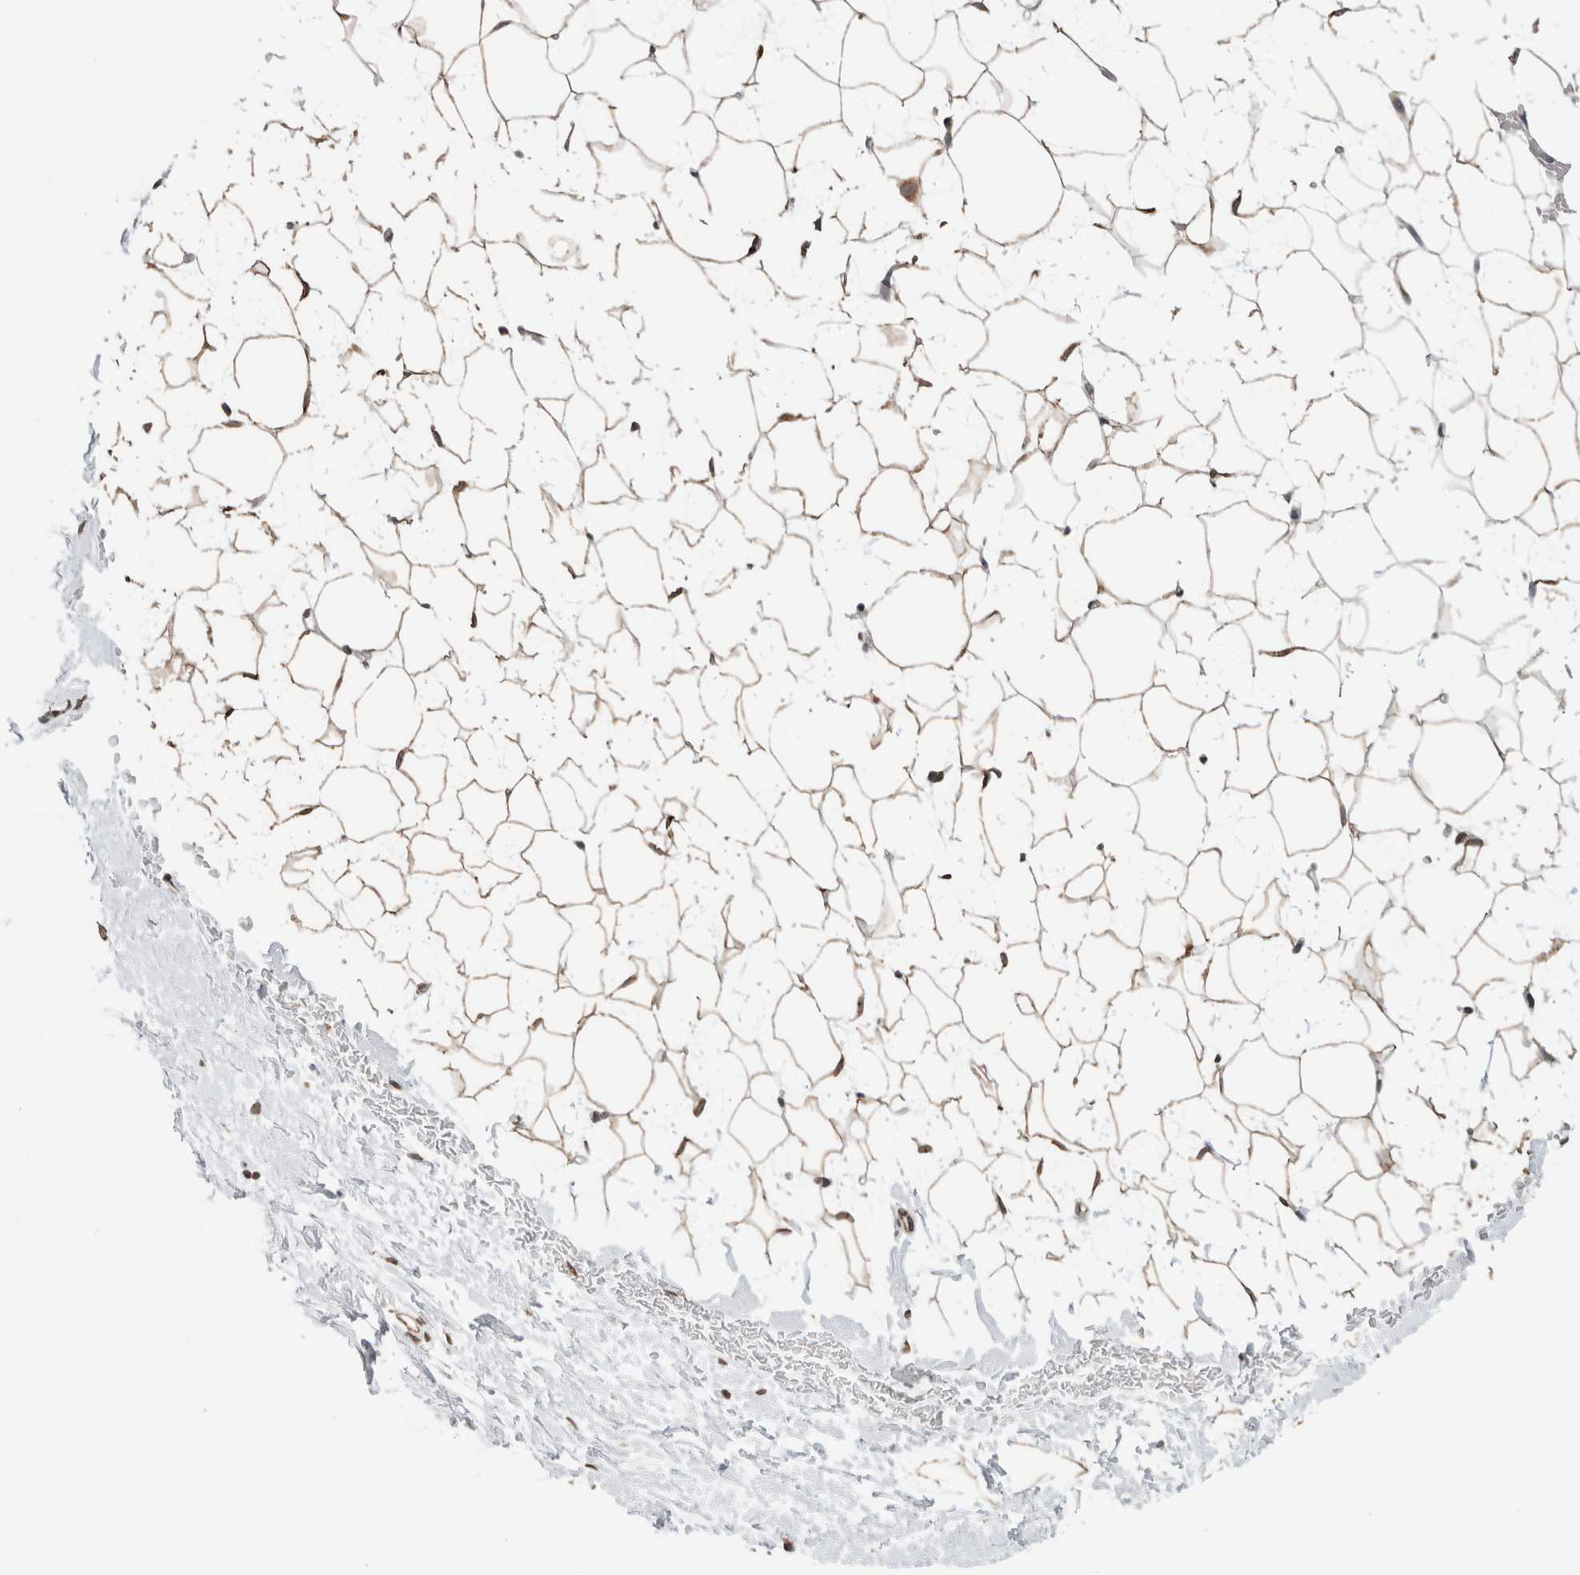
{"staining": {"intensity": "moderate", "quantity": ">75%", "location": "cytoplasmic/membranous,nuclear"}, "tissue": "breast", "cell_type": "Adipocytes", "image_type": "normal", "snomed": [{"axis": "morphology", "description": "Normal tissue, NOS"}, {"axis": "topography", "description": "Breast"}], "caption": "Brown immunohistochemical staining in unremarkable breast demonstrates moderate cytoplasmic/membranous,nuclear expression in approximately >75% of adipocytes. The staining was performed using DAB to visualize the protein expression in brown, while the nuclei were stained in blue with hematoxylin (Magnification: 20x).", "gene": "RBMX2", "patient": {"sex": "female", "age": 23}}